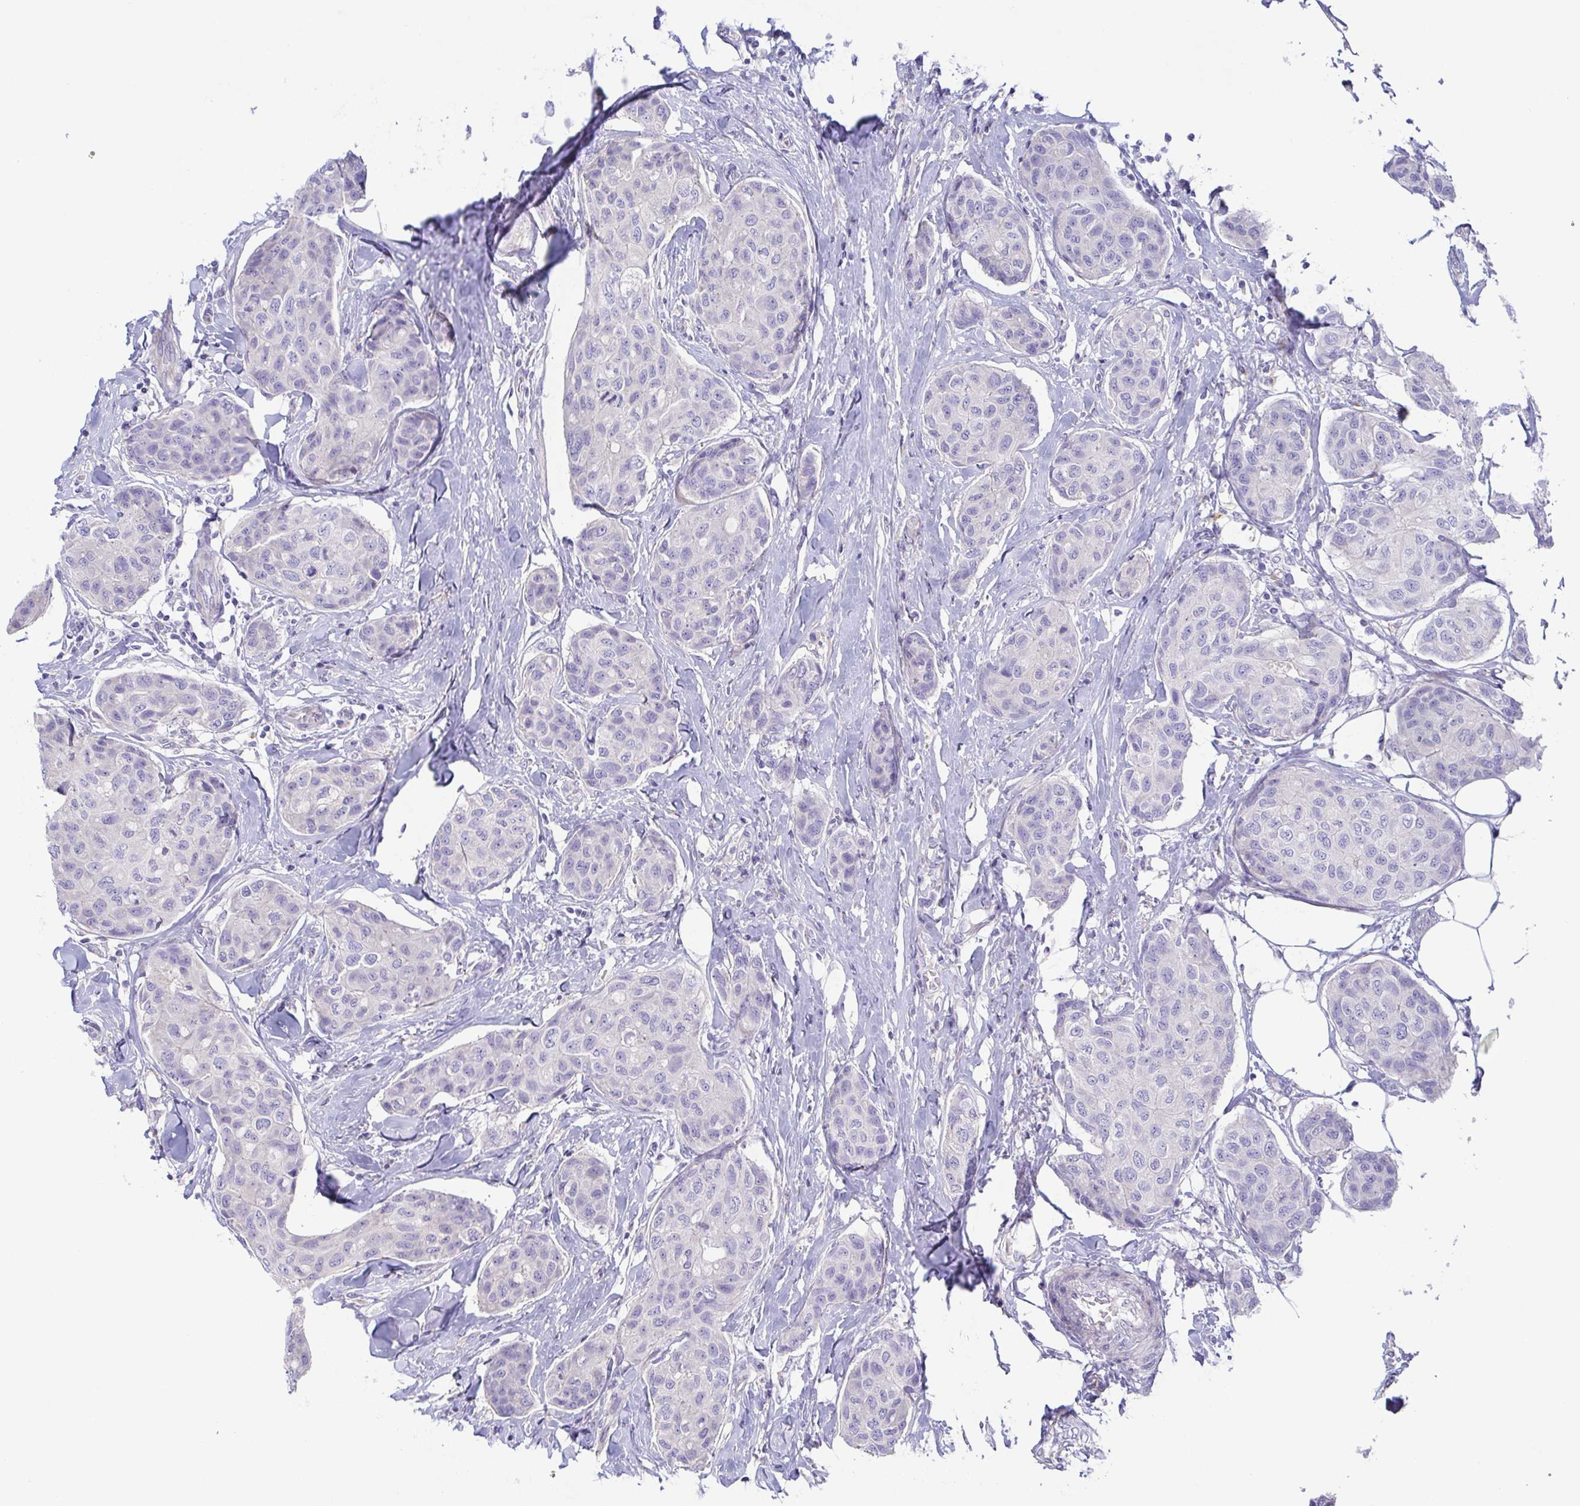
{"staining": {"intensity": "negative", "quantity": "none", "location": "none"}, "tissue": "breast cancer", "cell_type": "Tumor cells", "image_type": "cancer", "snomed": [{"axis": "morphology", "description": "Duct carcinoma"}, {"axis": "topography", "description": "Breast"}], "caption": "Tumor cells are negative for protein expression in human breast invasive ductal carcinoma.", "gene": "PKDREJ", "patient": {"sex": "female", "age": 80}}